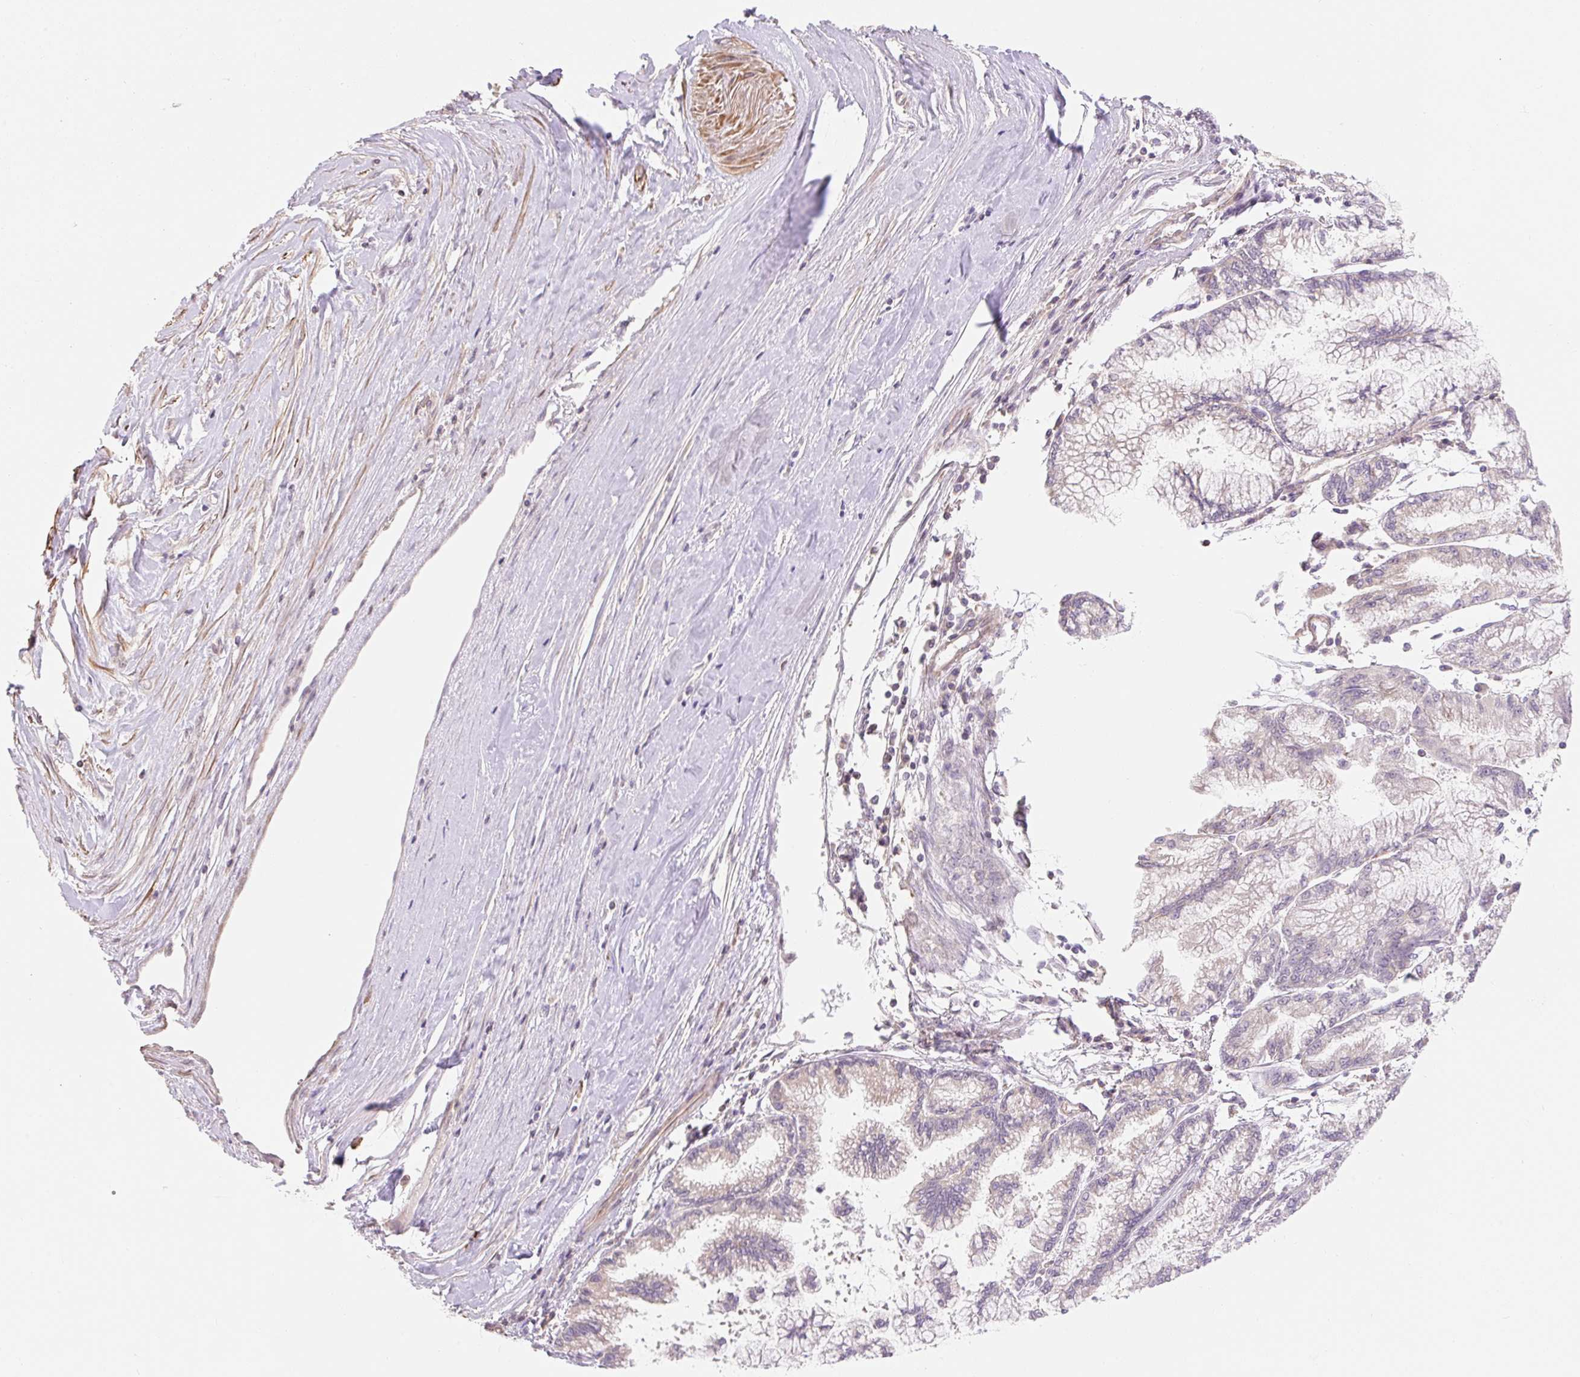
{"staining": {"intensity": "negative", "quantity": "none", "location": "none"}, "tissue": "pancreatic cancer", "cell_type": "Tumor cells", "image_type": "cancer", "snomed": [{"axis": "morphology", "description": "Adenocarcinoma, NOS"}, {"axis": "topography", "description": "Pancreas"}], "caption": "Tumor cells are negative for brown protein staining in pancreatic adenocarcinoma.", "gene": "EMC10", "patient": {"sex": "male", "age": 73}}